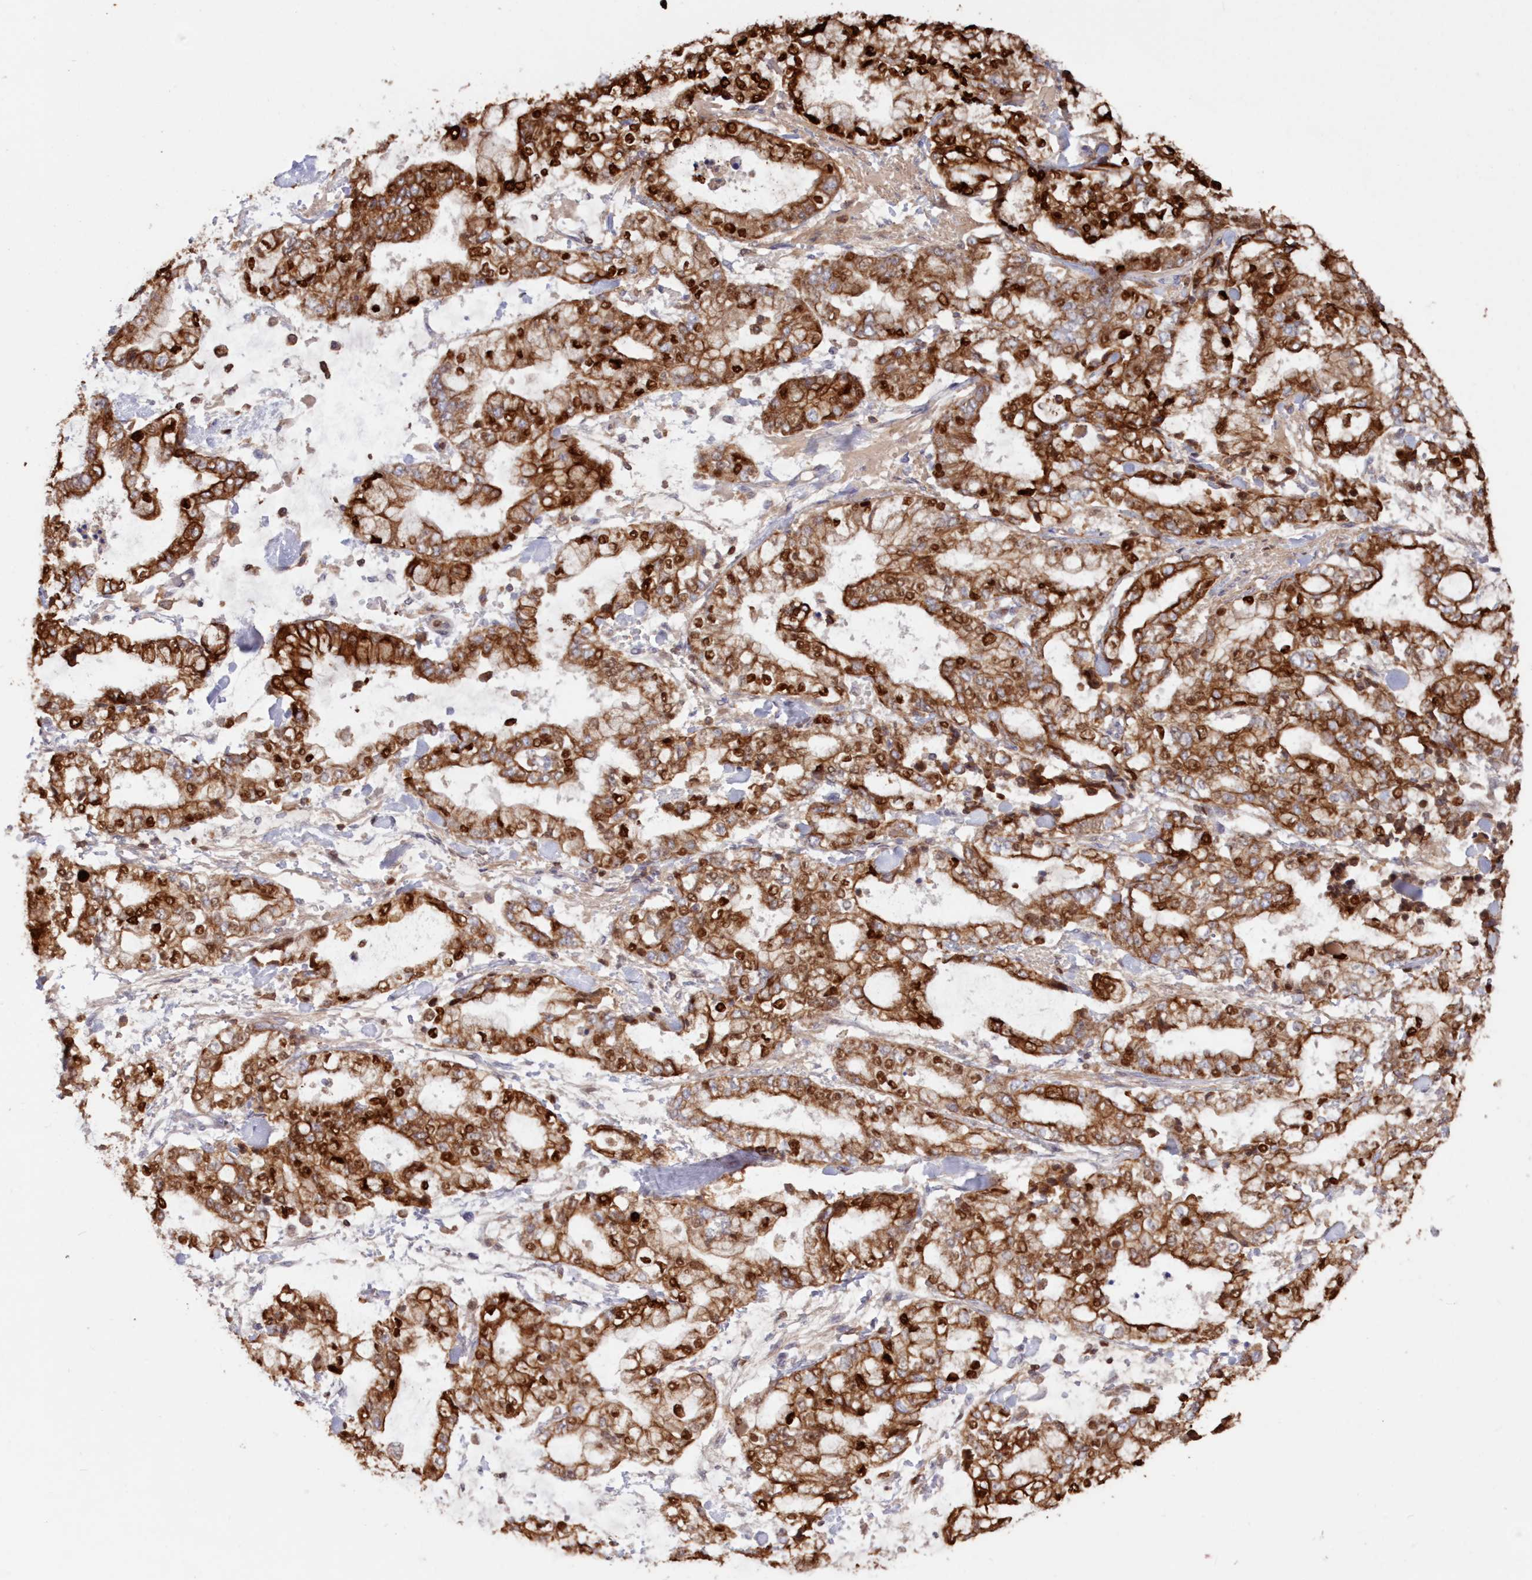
{"staining": {"intensity": "strong", "quantity": ">75%", "location": "cytoplasmic/membranous,nuclear"}, "tissue": "stomach cancer", "cell_type": "Tumor cells", "image_type": "cancer", "snomed": [{"axis": "morphology", "description": "Normal tissue, NOS"}, {"axis": "morphology", "description": "Adenocarcinoma, NOS"}, {"axis": "topography", "description": "Stomach, upper"}, {"axis": "topography", "description": "Stomach"}], "caption": "This histopathology image demonstrates IHC staining of human adenocarcinoma (stomach), with high strong cytoplasmic/membranous and nuclear staining in about >75% of tumor cells.", "gene": "SNED1", "patient": {"sex": "male", "age": 76}}